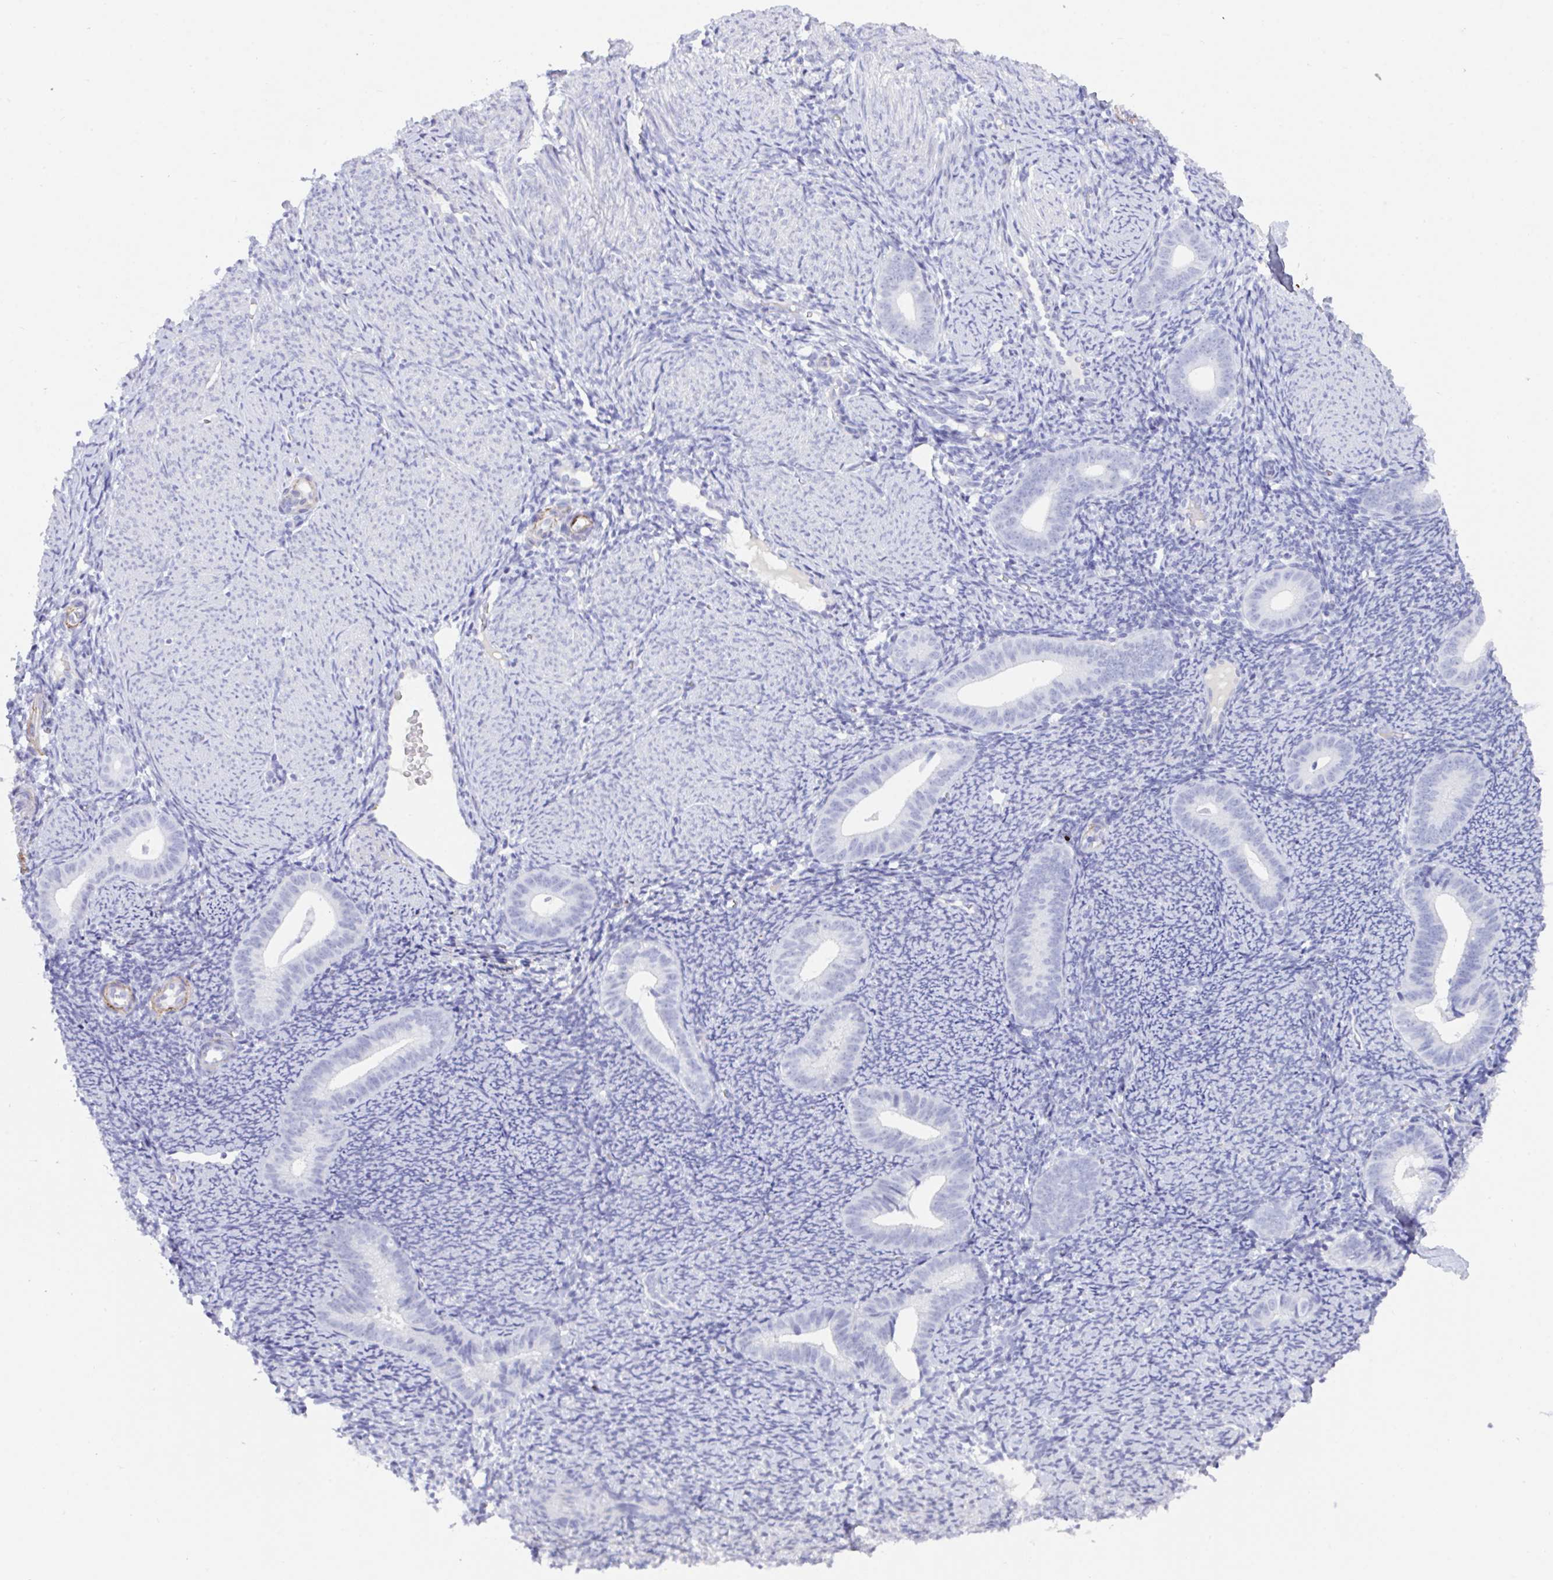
{"staining": {"intensity": "negative", "quantity": "none", "location": "none"}, "tissue": "endometrium", "cell_type": "Cells in endometrial stroma", "image_type": "normal", "snomed": [{"axis": "morphology", "description": "Normal tissue, NOS"}, {"axis": "topography", "description": "Endometrium"}], "caption": "Immunohistochemistry histopathology image of normal endometrium: endometrium stained with DAB demonstrates no significant protein staining in cells in endometrial stroma.", "gene": "KMT2E", "patient": {"sex": "female", "age": 39}}